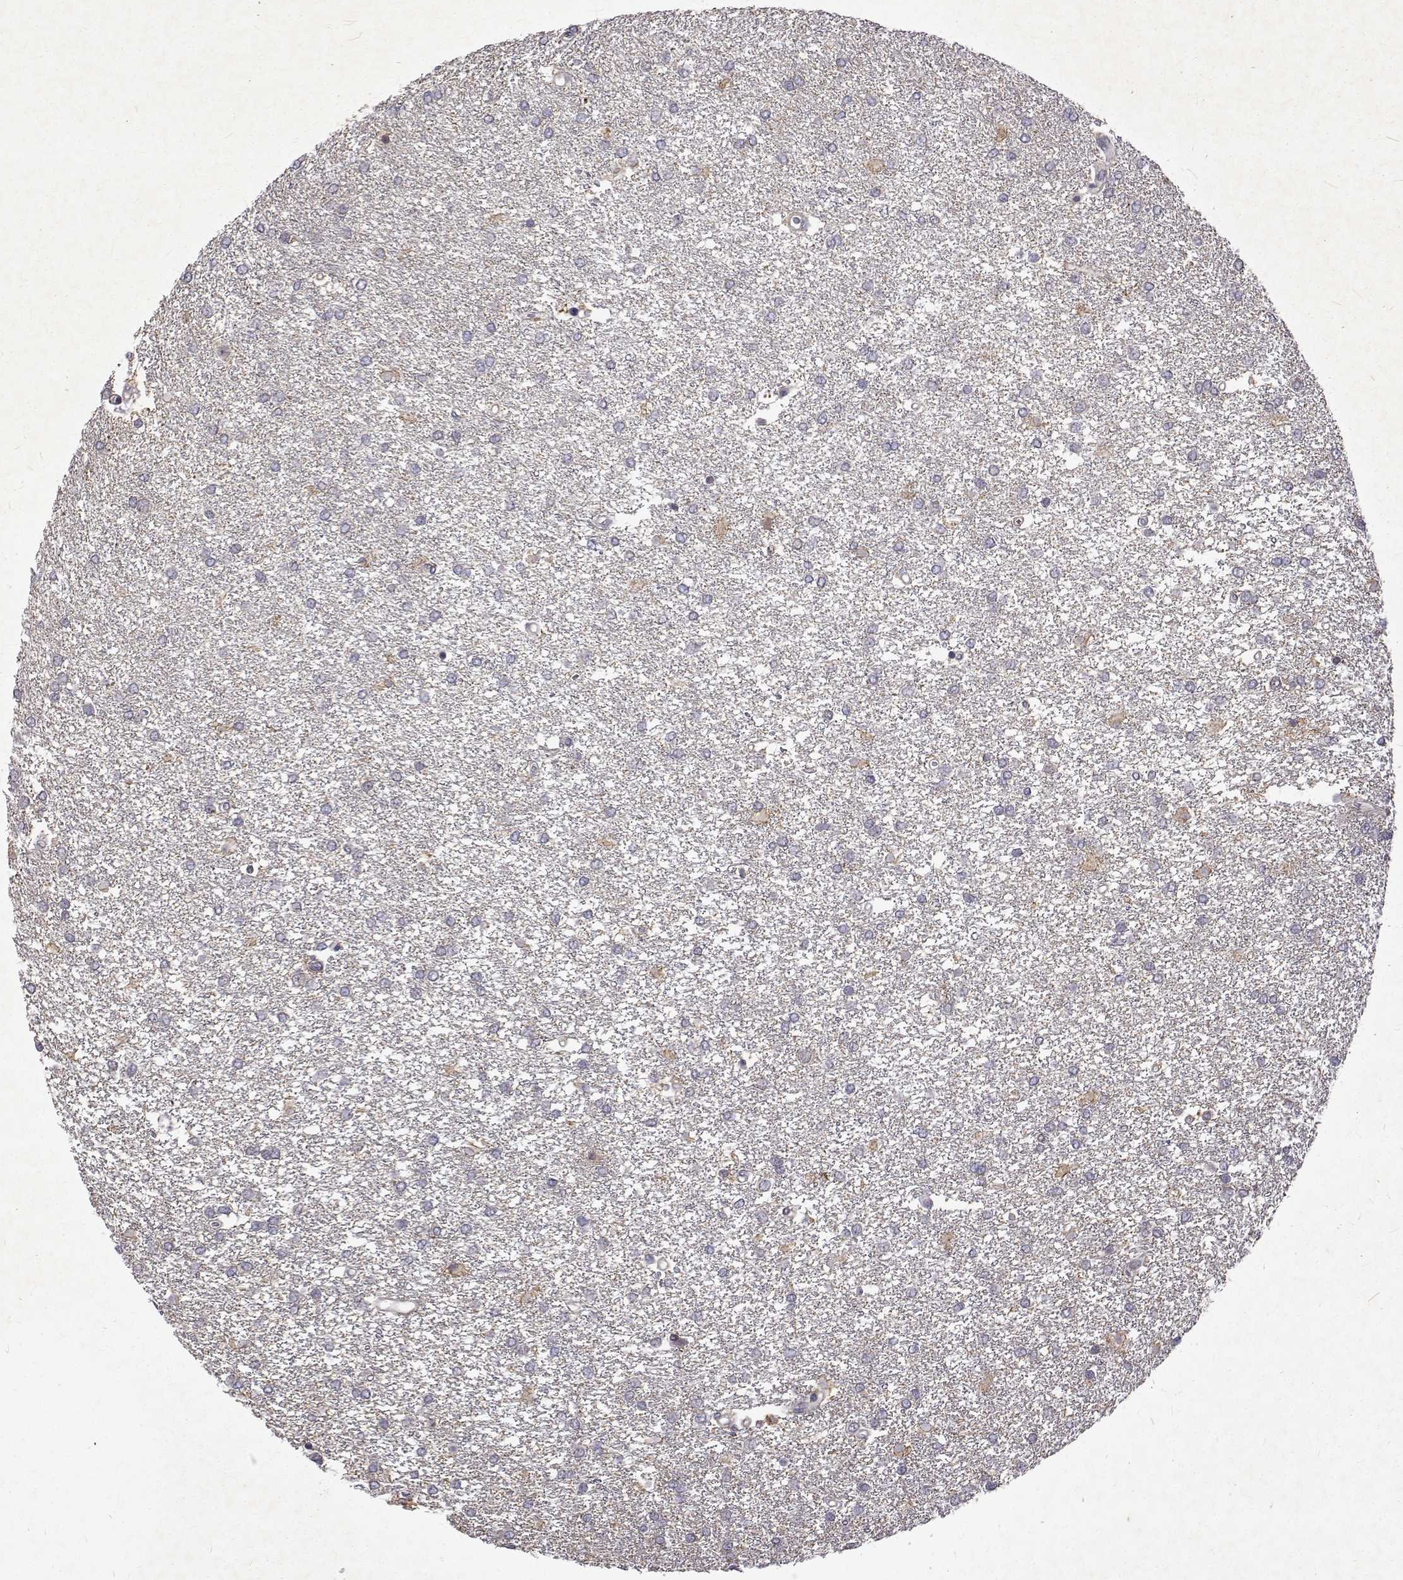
{"staining": {"intensity": "negative", "quantity": "none", "location": "none"}, "tissue": "glioma", "cell_type": "Tumor cells", "image_type": "cancer", "snomed": [{"axis": "morphology", "description": "Glioma, malignant, High grade"}, {"axis": "topography", "description": "Brain"}], "caption": "Human glioma stained for a protein using IHC reveals no staining in tumor cells.", "gene": "ALKBH8", "patient": {"sex": "female", "age": 61}}